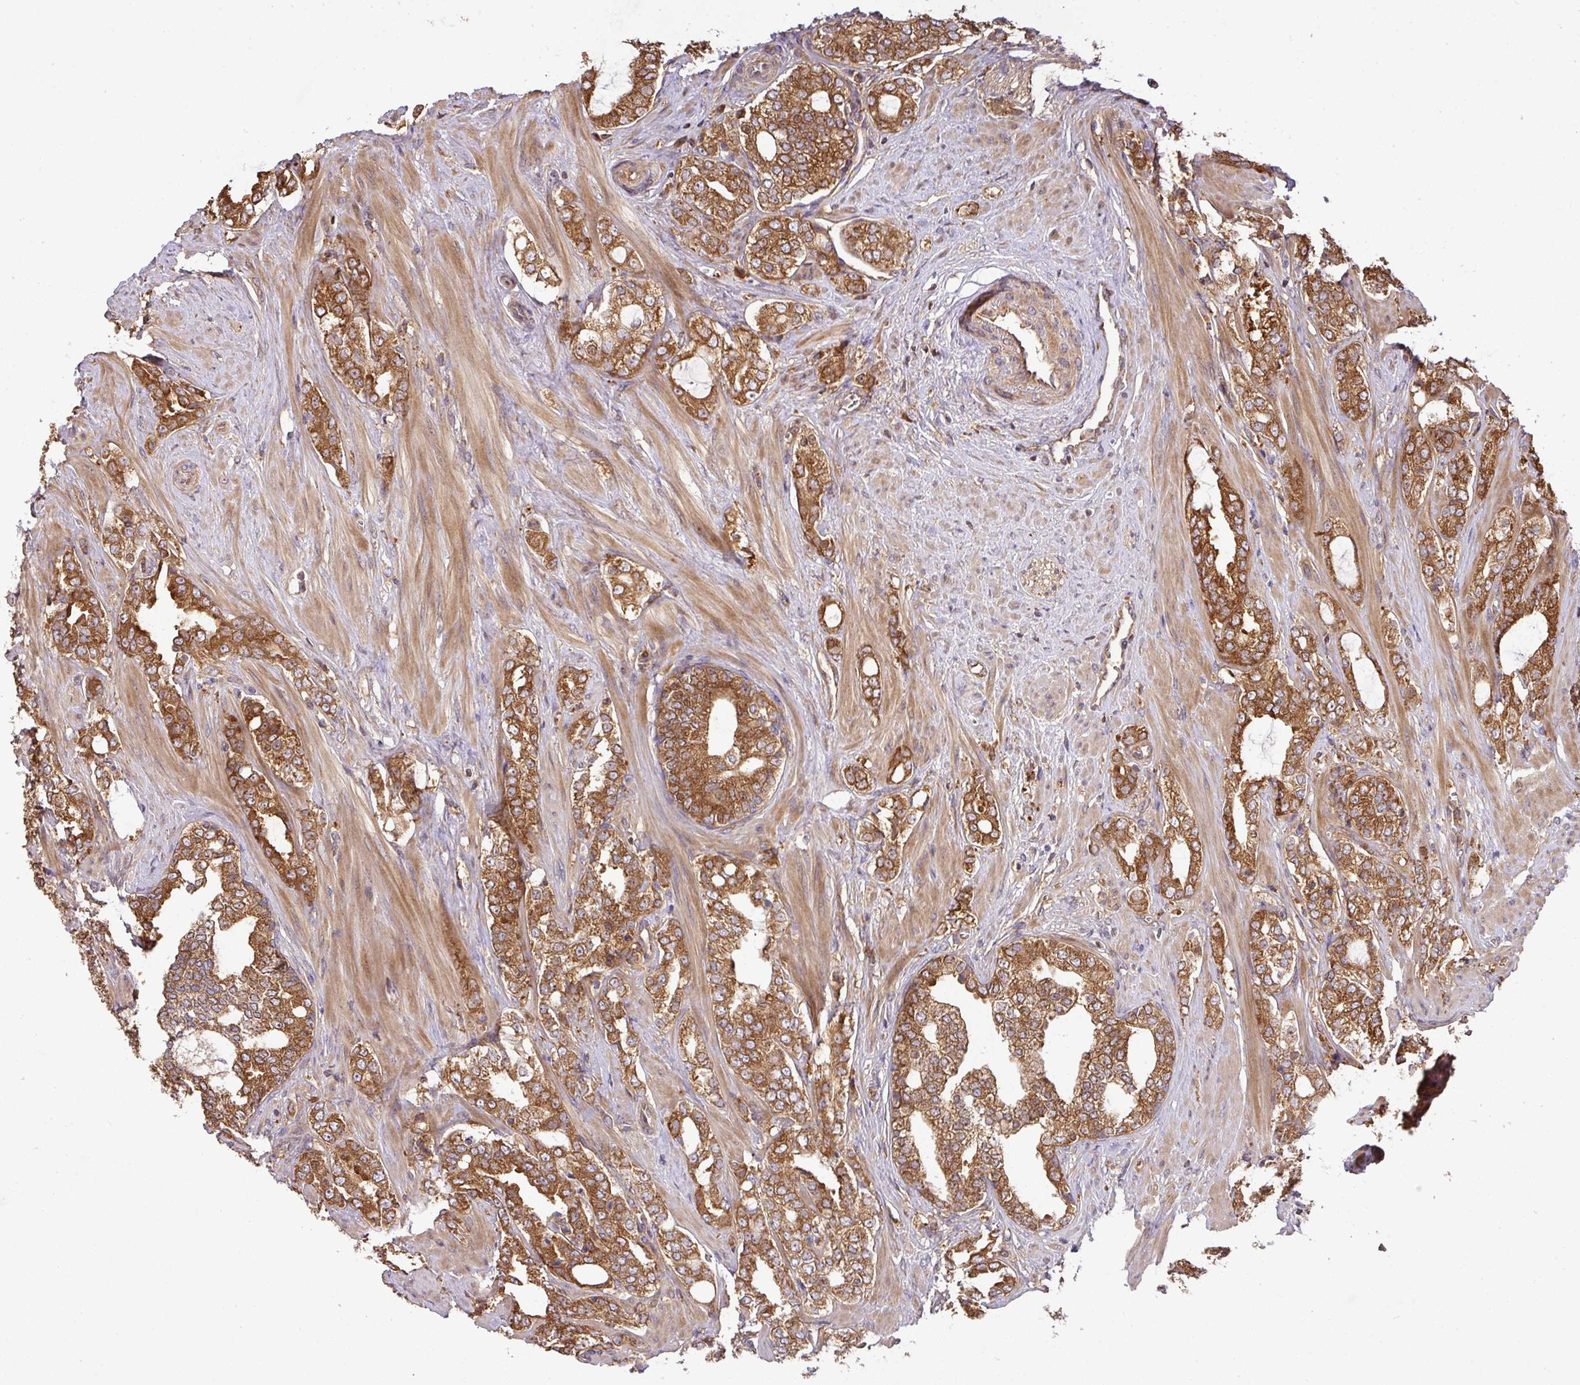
{"staining": {"intensity": "moderate", "quantity": ">75%", "location": "cytoplasmic/membranous,nuclear"}, "tissue": "prostate cancer", "cell_type": "Tumor cells", "image_type": "cancer", "snomed": [{"axis": "morphology", "description": "Adenocarcinoma, High grade"}, {"axis": "topography", "description": "Prostate"}], "caption": "Tumor cells reveal medium levels of moderate cytoplasmic/membranous and nuclear staining in about >75% of cells in human prostate high-grade adenocarcinoma.", "gene": "GSPT1", "patient": {"sex": "male", "age": 64}}